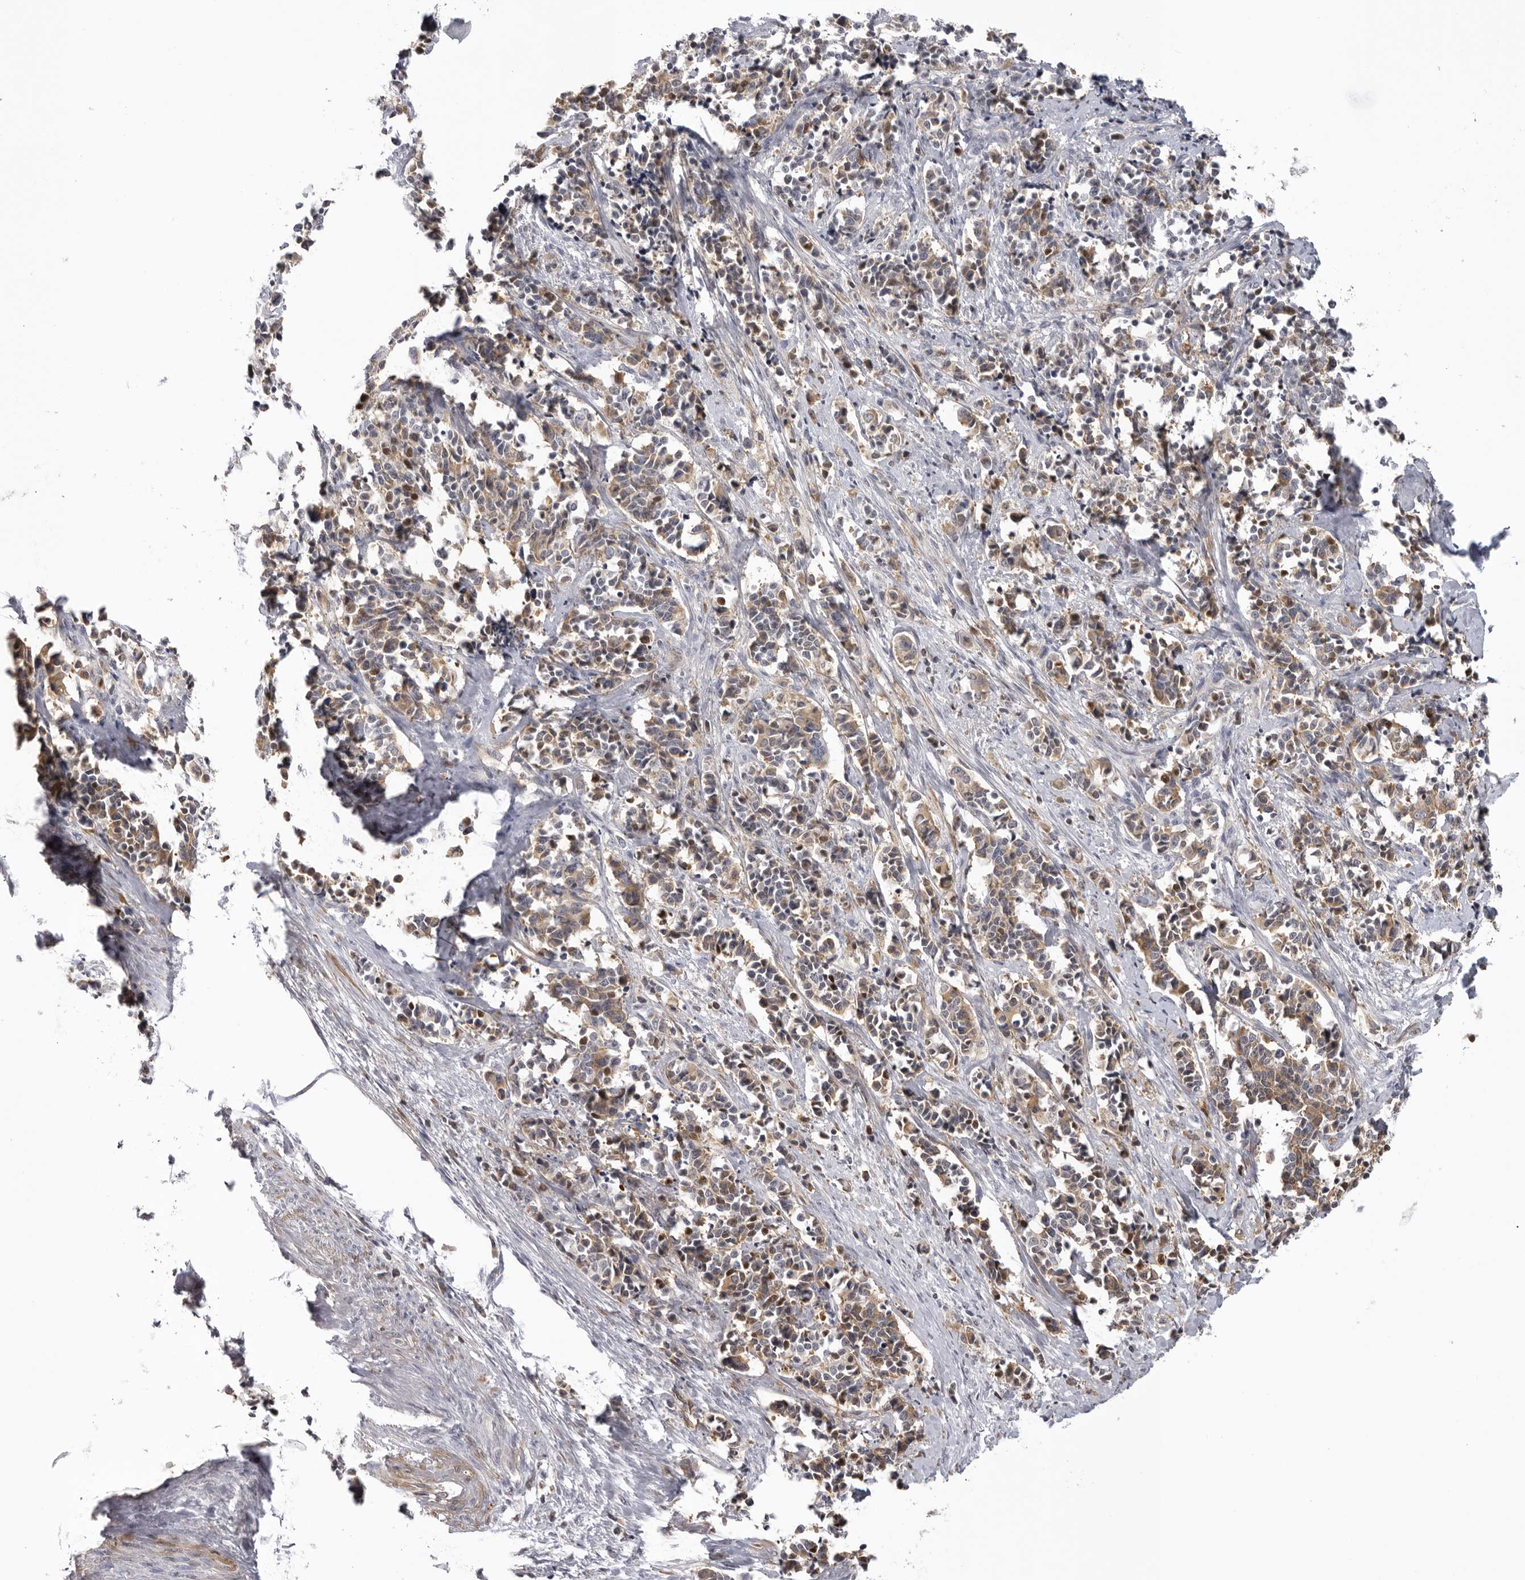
{"staining": {"intensity": "weak", "quantity": ">75%", "location": "cytoplasmic/membranous"}, "tissue": "cervical cancer", "cell_type": "Tumor cells", "image_type": "cancer", "snomed": [{"axis": "morphology", "description": "Normal tissue, NOS"}, {"axis": "morphology", "description": "Squamous cell carcinoma, NOS"}, {"axis": "topography", "description": "Cervix"}], "caption": "Cervical cancer stained with a brown dye reveals weak cytoplasmic/membranous positive expression in about >75% of tumor cells.", "gene": "PLEKHF2", "patient": {"sex": "female", "age": 35}}